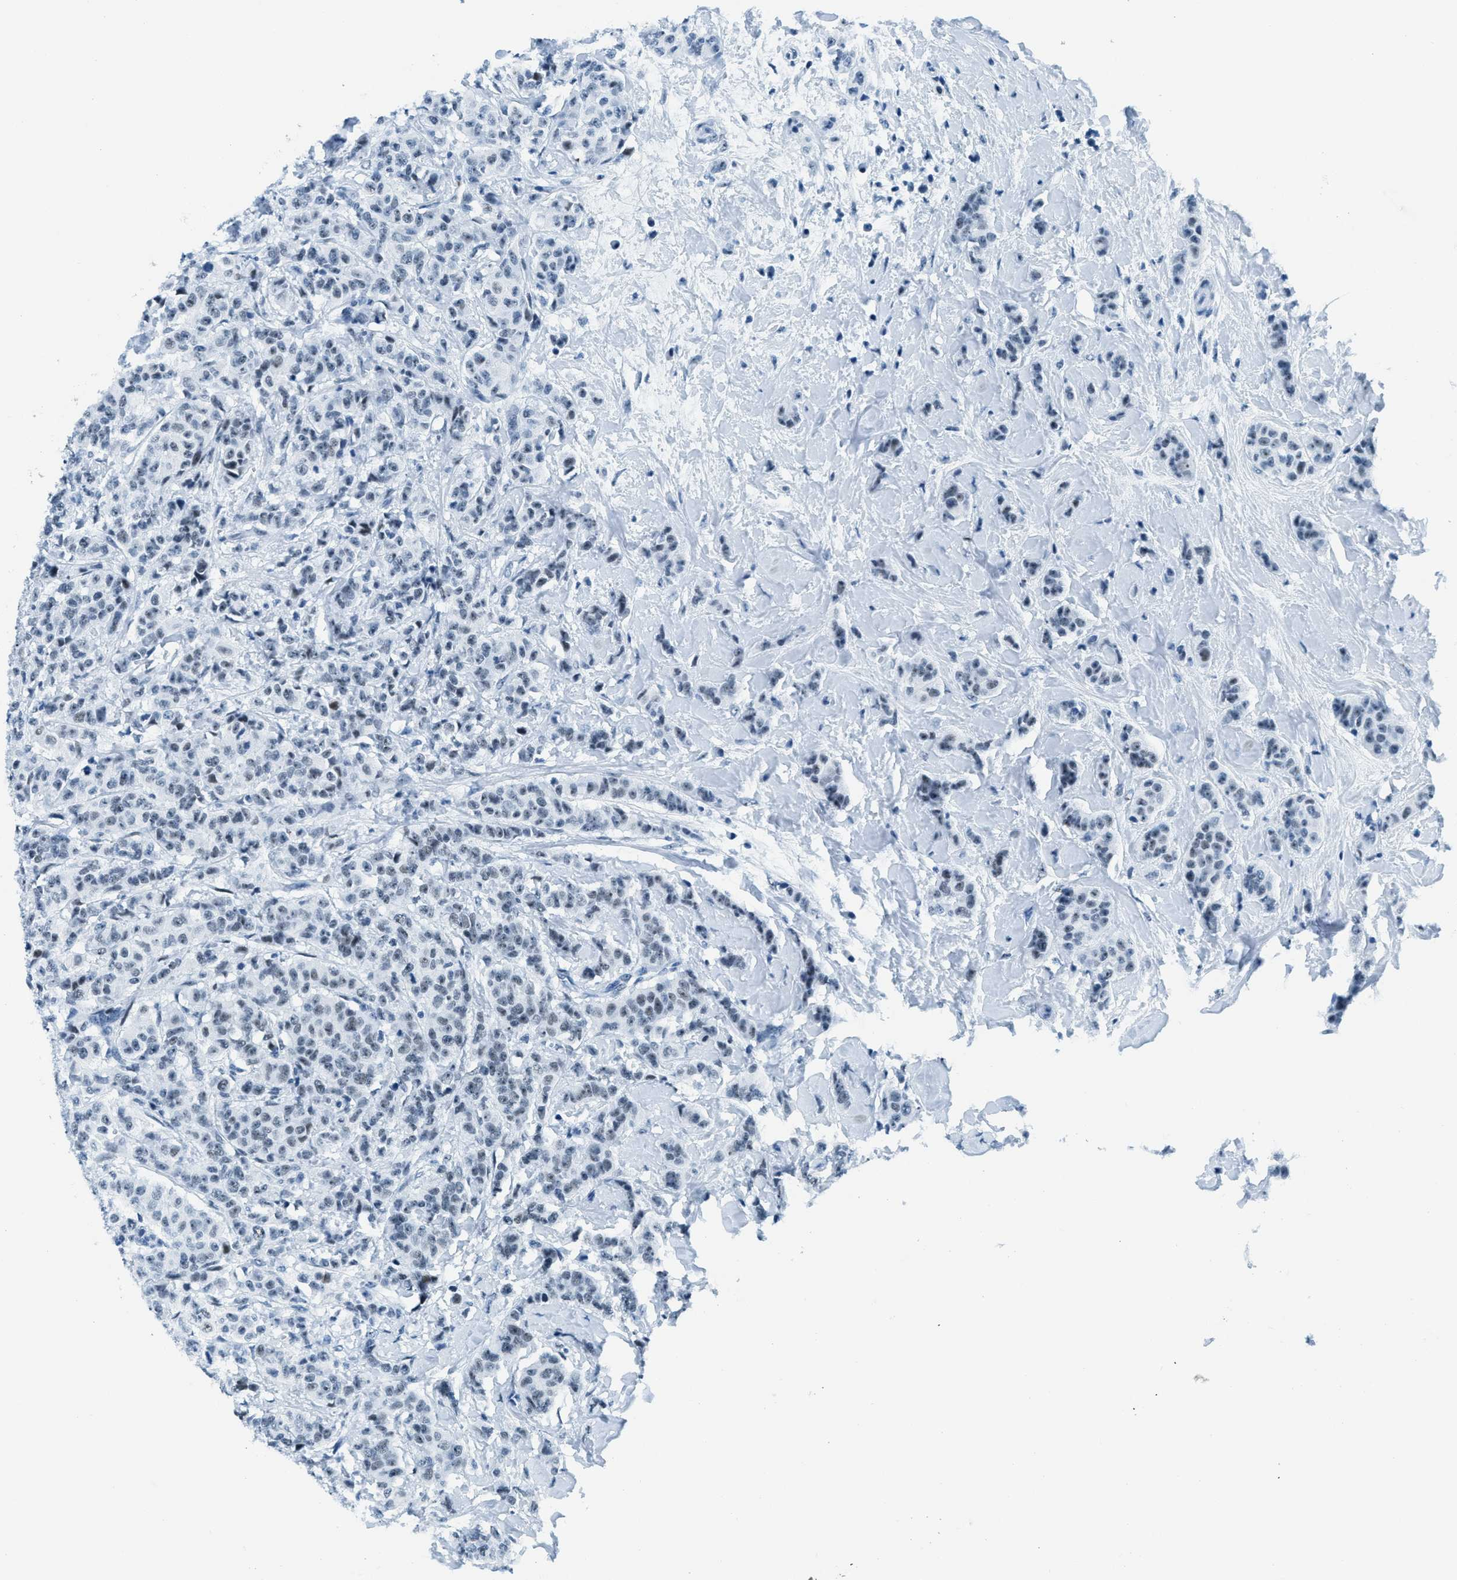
{"staining": {"intensity": "weak", "quantity": "<25%", "location": "nuclear"}, "tissue": "breast cancer", "cell_type": "Tumor cells", "image_type": "cancer", "snomed": [{"axis": "morphology", "description": "Normal tissue, NOS"}, {"axis": "morphology", "description": "Duct carcinoma"}, {"axis": "topography", "description": "Breast"}], "caption": "The image demonstrates no staining of tumor cells in invasive ductal carcinoma (breast). (DAB (3,3'-diaminobenzidine) immunohistochemistry (IHC), high magnification).", "gene": "PLA2G2A", "patient": {"sex": "female", "age": 40}}